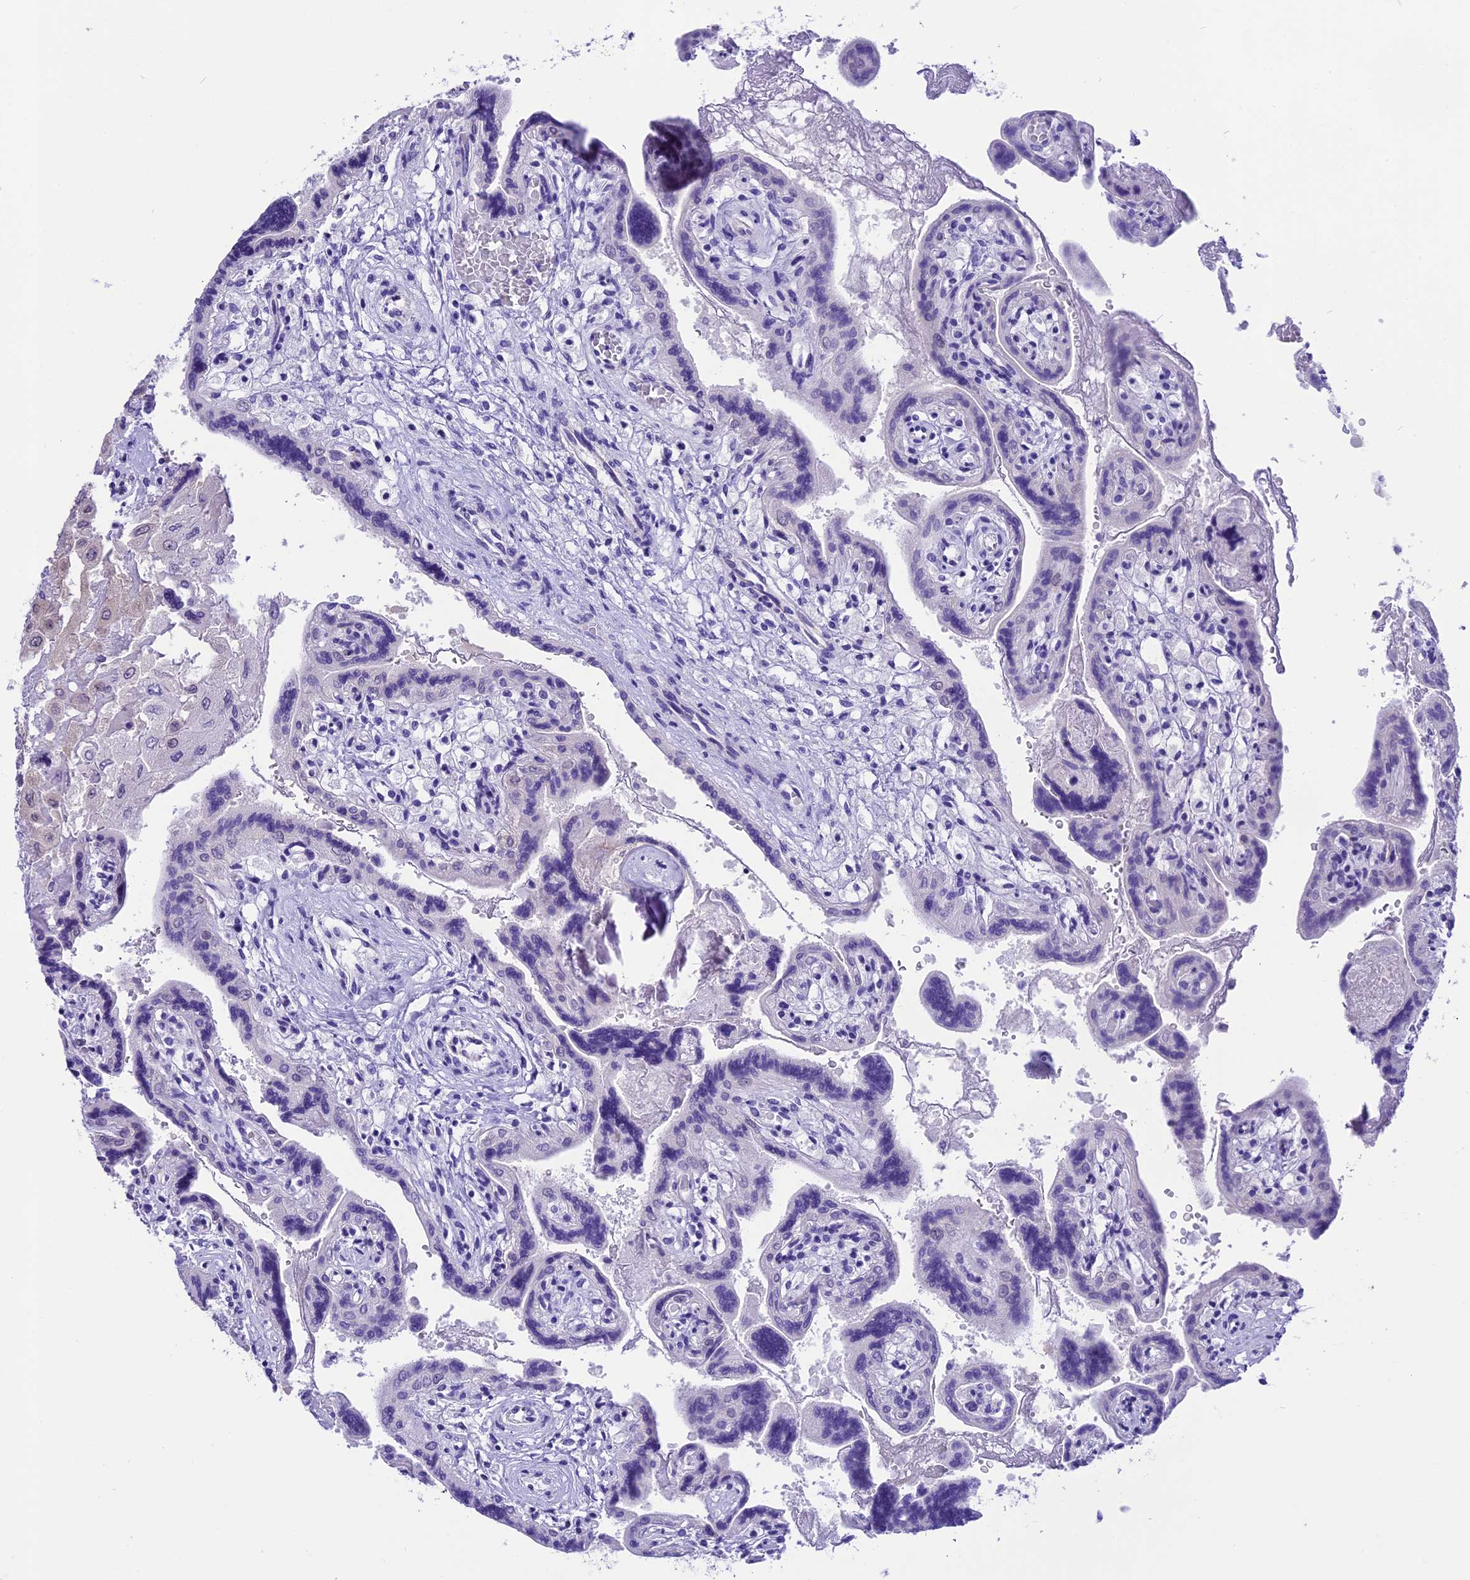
{"staining": {"intensity": "negative", "quantity": "none", "location": "none"}, "tissue": "placenta", "cell_type": "Decidual cells", "image_type": "normal", "snomed": [{"axis": "morphology", "description": "Normal tissue, NOS"}, {"axis": "topography", "description": "Placenta"}], "caption": "DAB immunohistochemical staining of benign placenta shows no significant positivity in decidual cells.", "gene": "PRR15", "patient": {"sex": "female", "age": 37}}